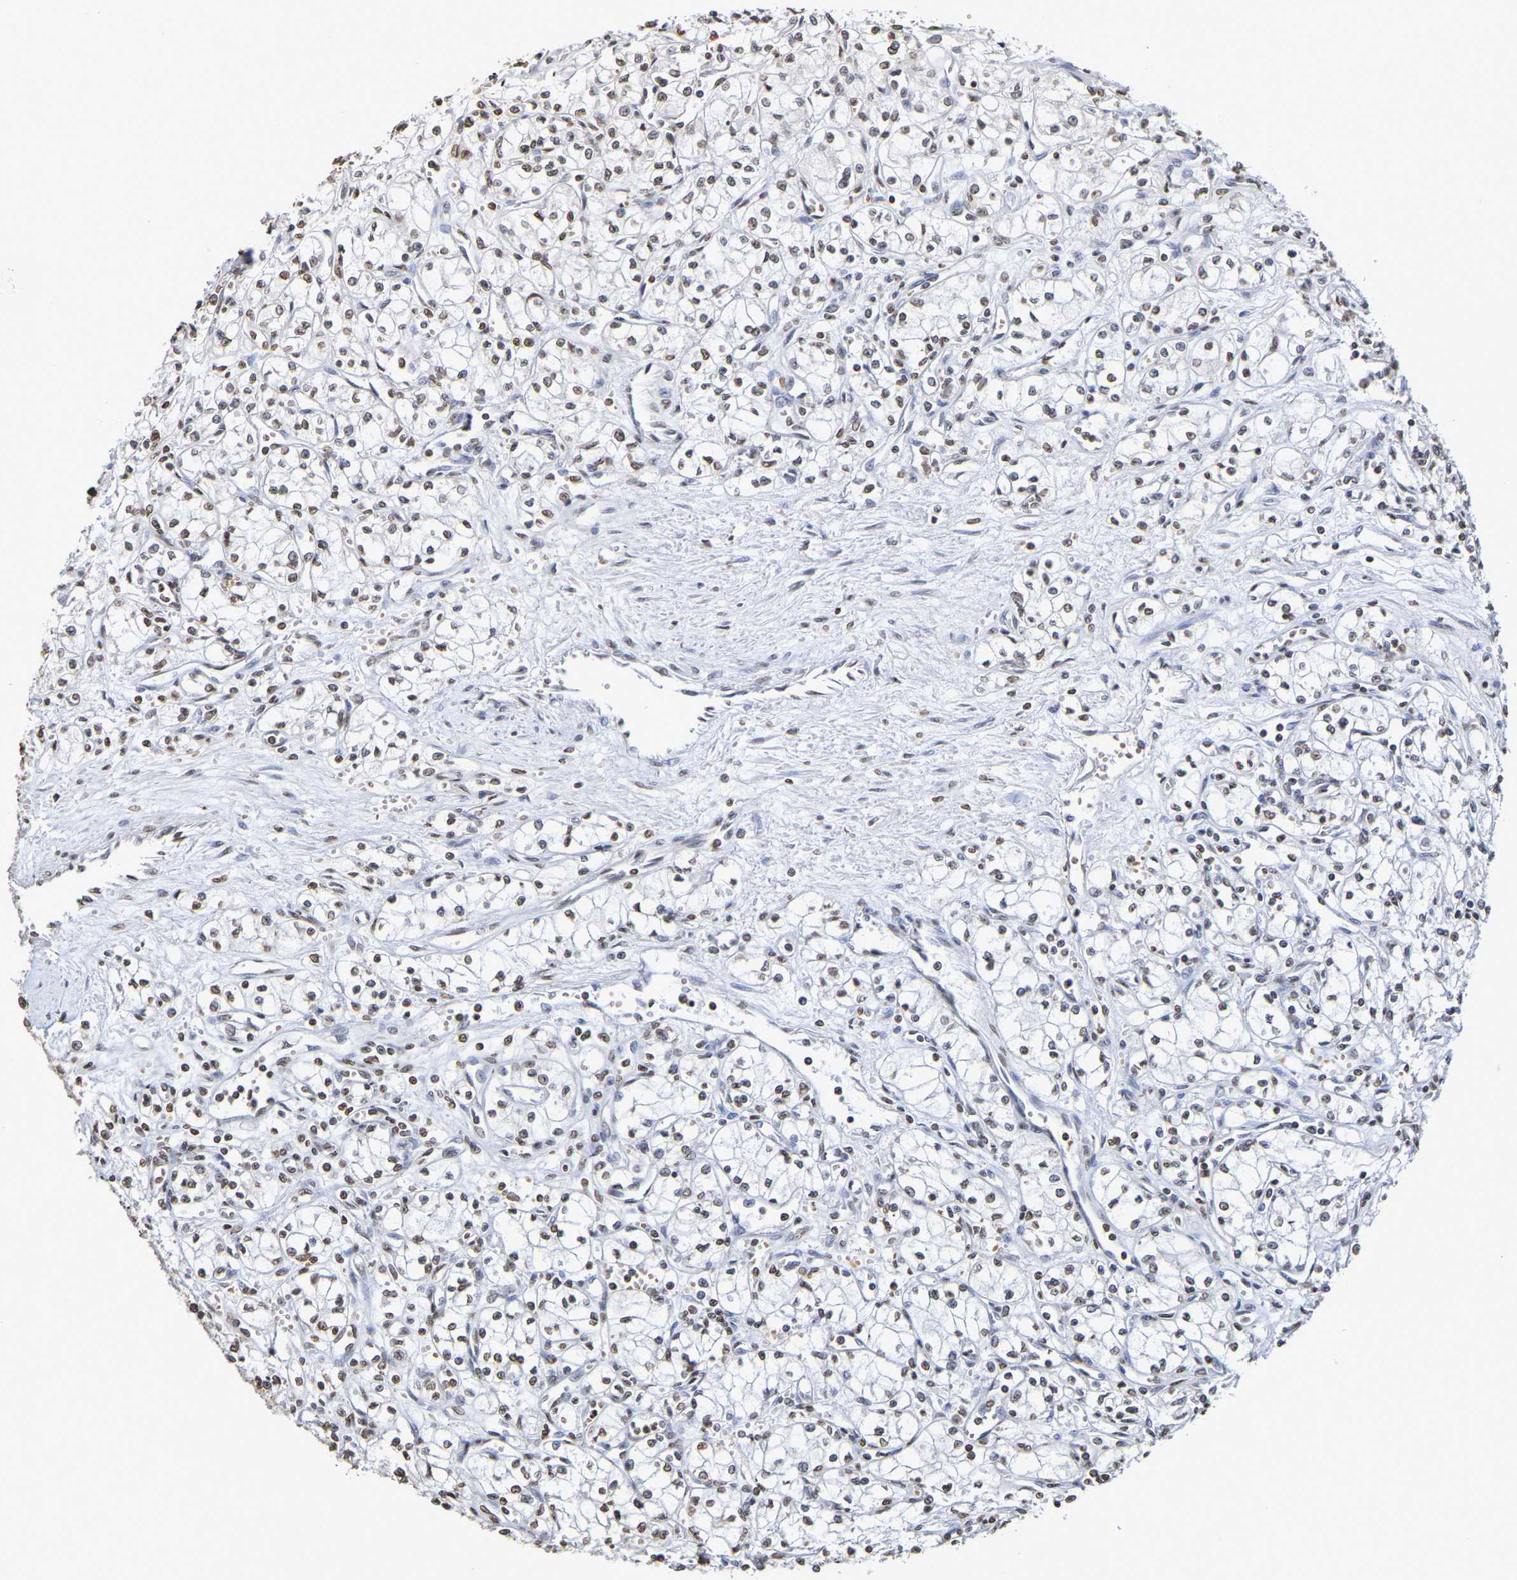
{"staining": {"intensity": "moderate", "quantity": ">75%", "location": "nuclear"}, "tissue": "renal cancer", "cell_type": "Tumor cells", "image_type": "cancer", "snomed": [{"axis": "morphology", "description": "Normal tissue, NOS"}, {"axis": "morphology", "description": "Adenocarcinoma, NOS"}, {"axis": "topography", "description": "Kidney"}], "caption": "IHC (DAB) staining of human renal cancer reveals moderate nuclear protein expression in approximately >75% of tumor cells. (DAB (3,3'-diaminobenzidine) IHC with brightfield microscopy, high magnification).", "gene": "ATF4", "patient": {"sex": "male", "age": 59}}